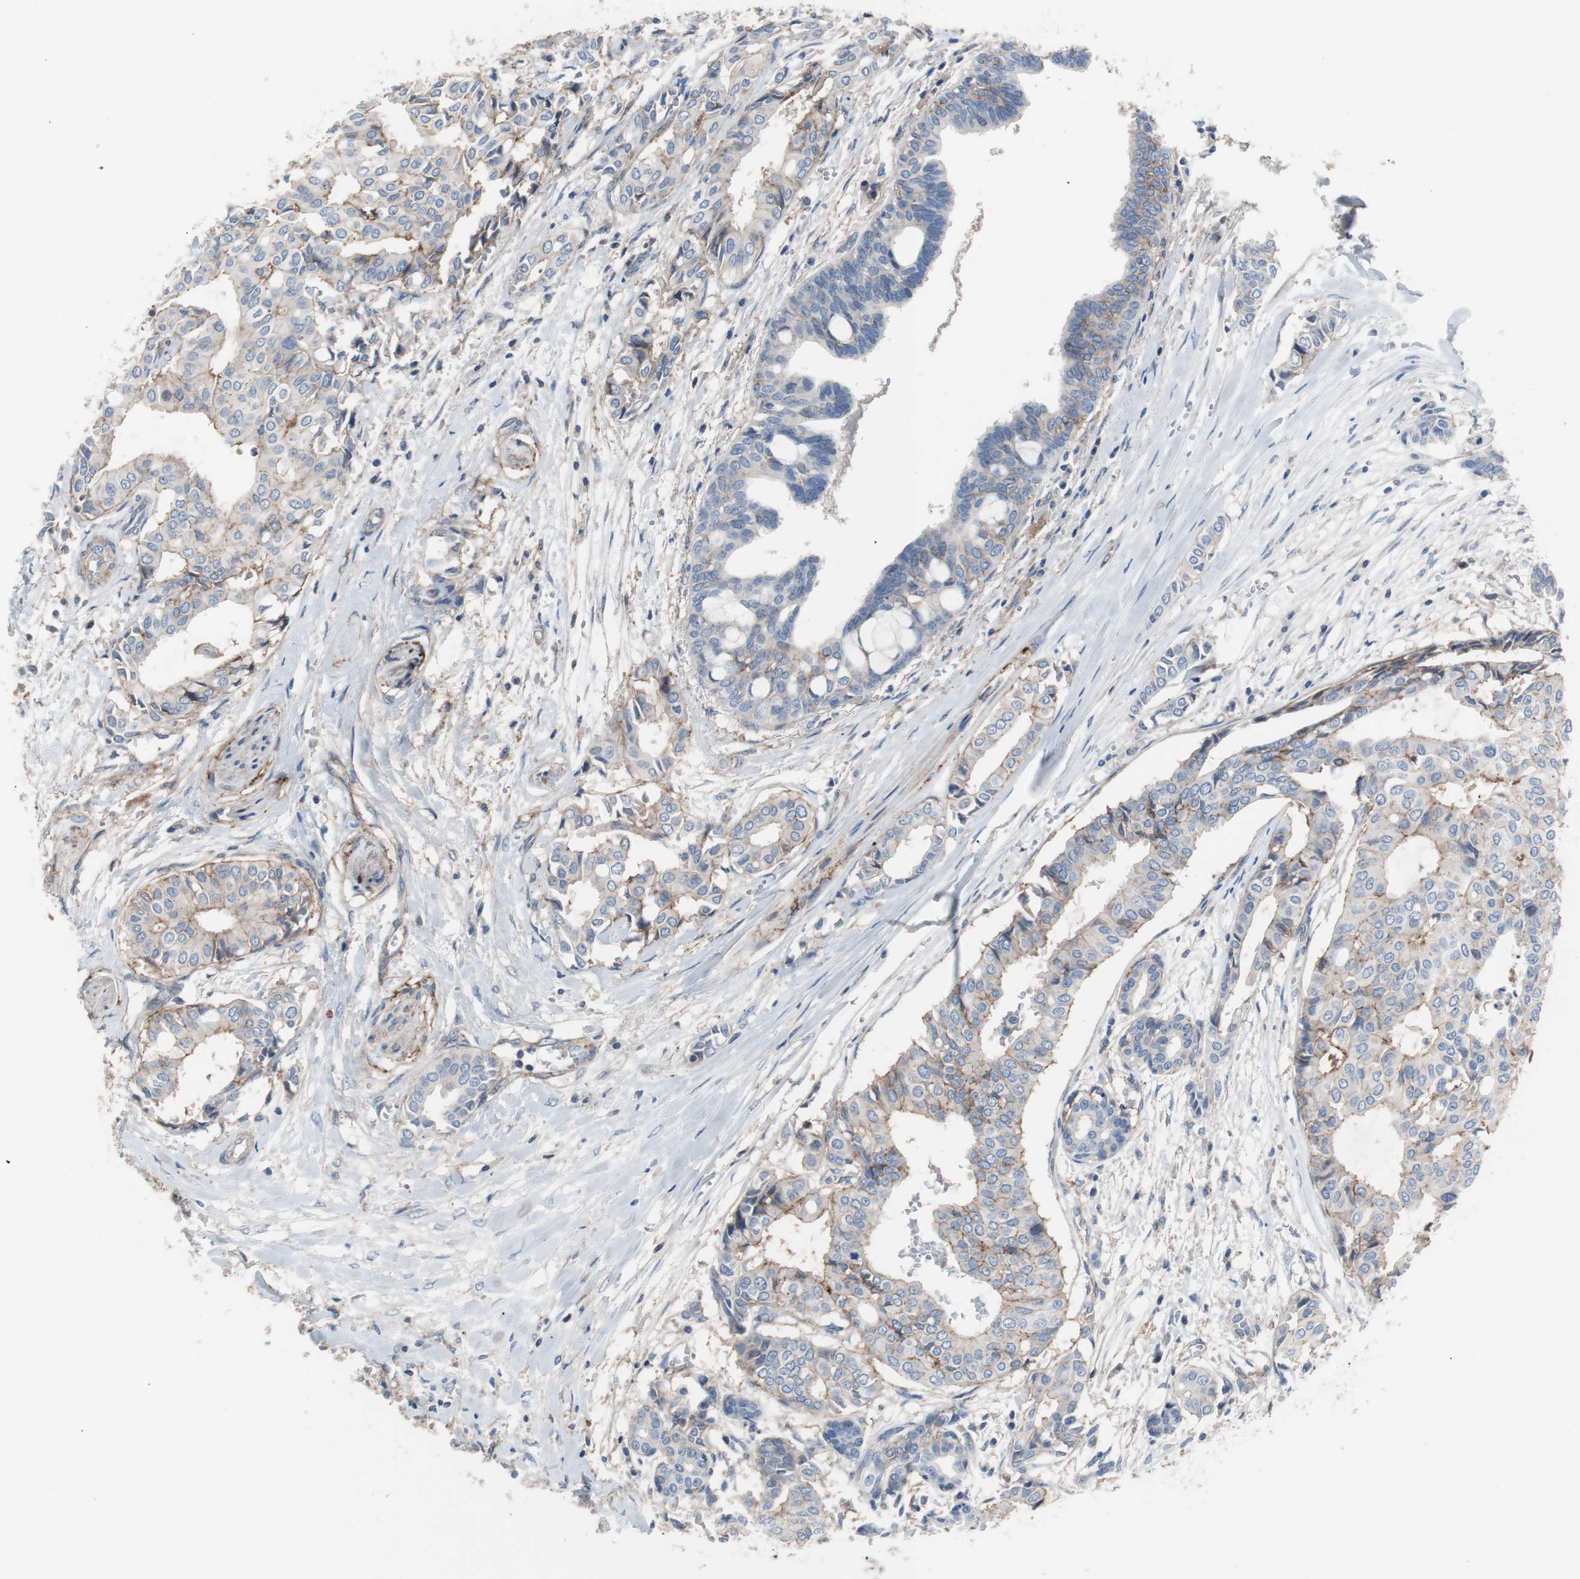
{"staining": {"intensity": "moderate", "quantity": "<25%", "location": "cytoplasmic/membranous"}, "tissue": "head and neck cancer", "cell_type": "Tumor cells", "image_type": "cancer", "snomed": [{"axis": "morphology", "description": "Adenocarcinoma, NOS"}, {"axis": "topography", "description": "Salivary gland"}, {"axis": "topography", "description": "Head-Neck"}], "caption": "A micrograph of human head and neck adenocarcinoma stained for a protein shows moderate cytoplasmic/membranous brown staining in tumor cells.", "gene": "CD81", "patient": {"sex": "female", "age": 59}}